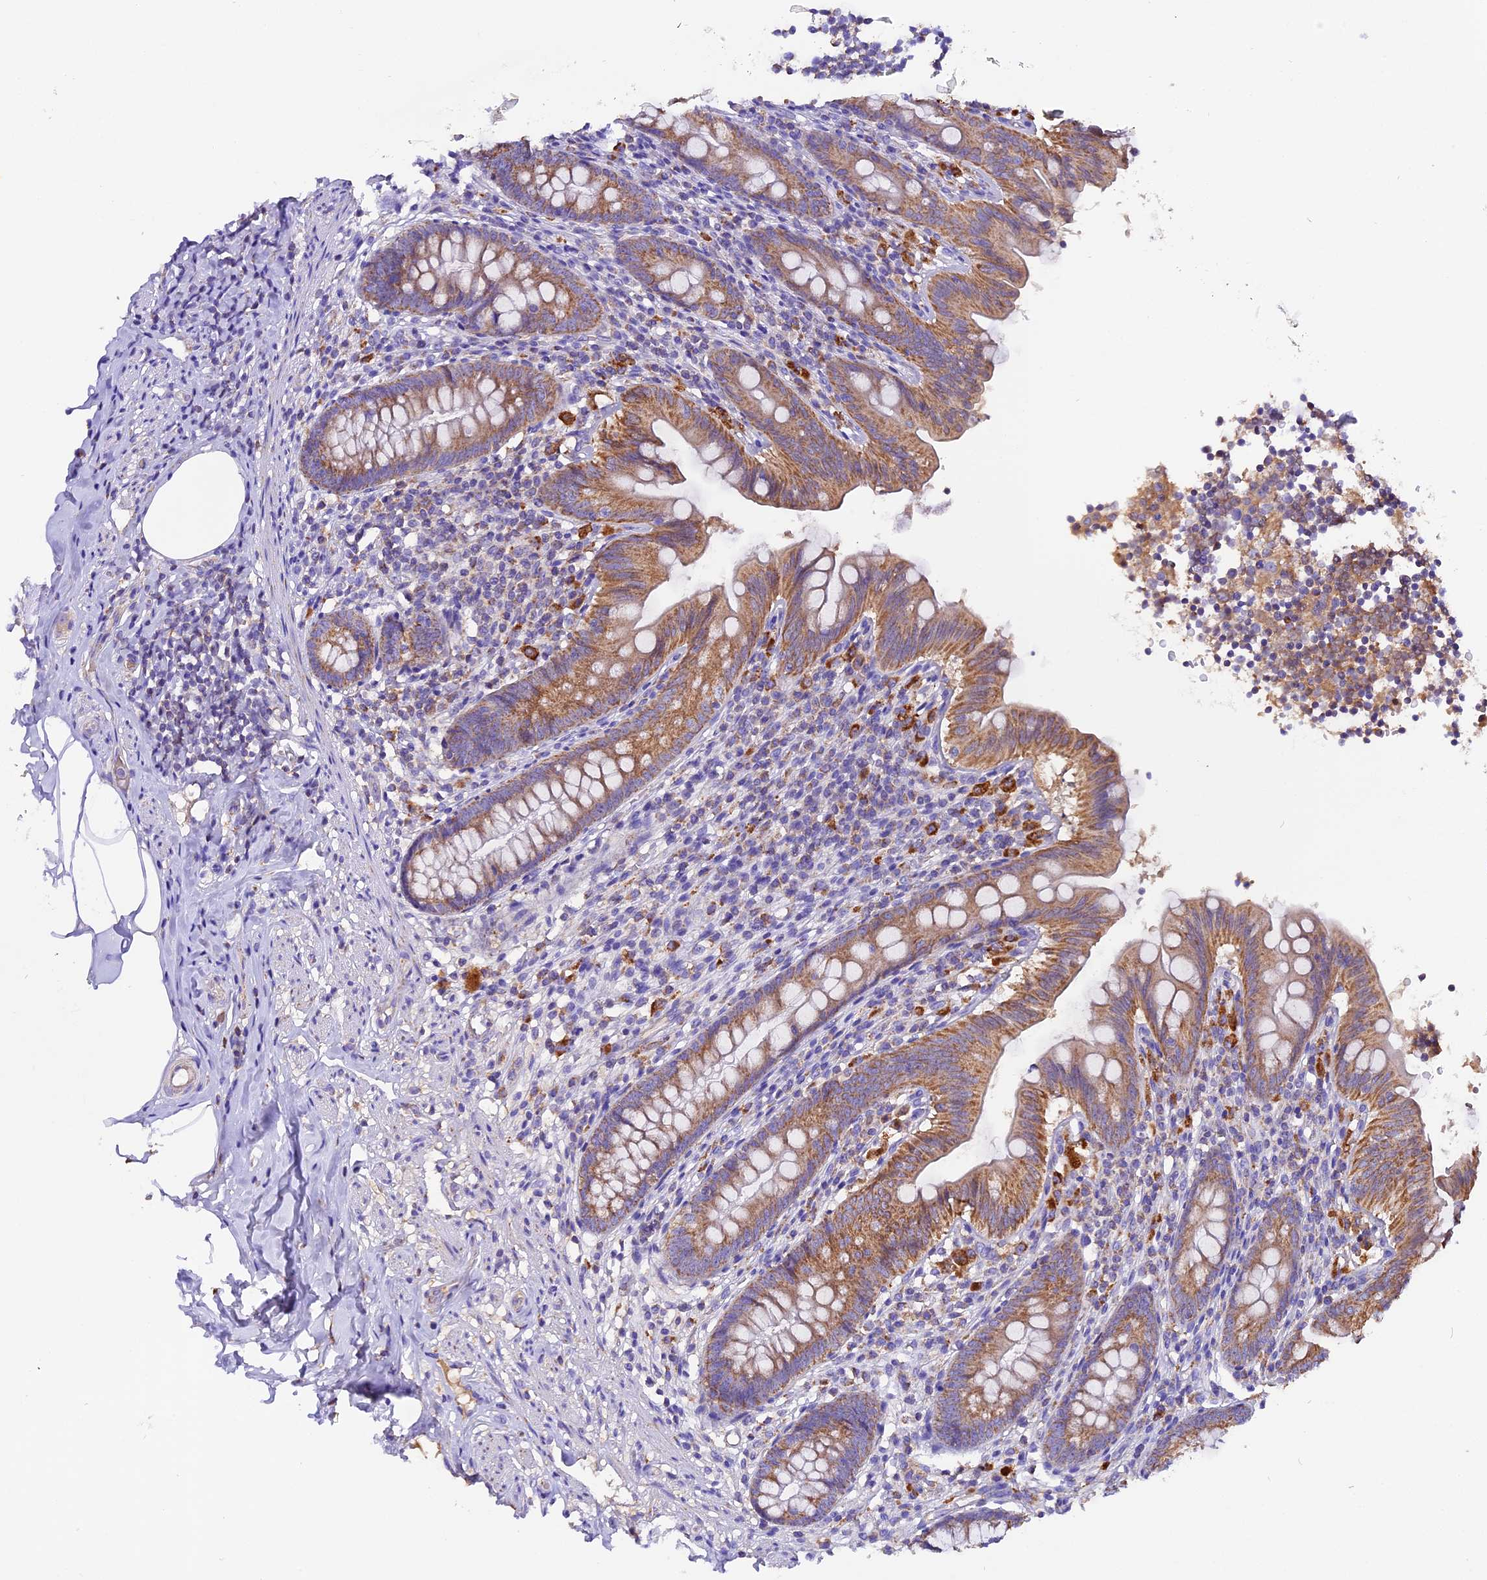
{"staining": {"intensity": "moderate", "quantity": ">75%", "location": "cytoplasmic/membranous"}, "tissue": "appendix", "cell_type": "Glandular cells", "image_type": "normal", "snomed": [{"axis": "morphology", "description": "Normal tissue, NOS"}, {"axis": "topography", "description": "Appendix"}], "caption": "DAB immunohistochemical staining of unremarkable appendix shows moderate cytoplasmic/membranous protein staining in approximately >75% of glandular cells.", "gene": "SIX5", "patient": {"sex": "male", "age": 55}}